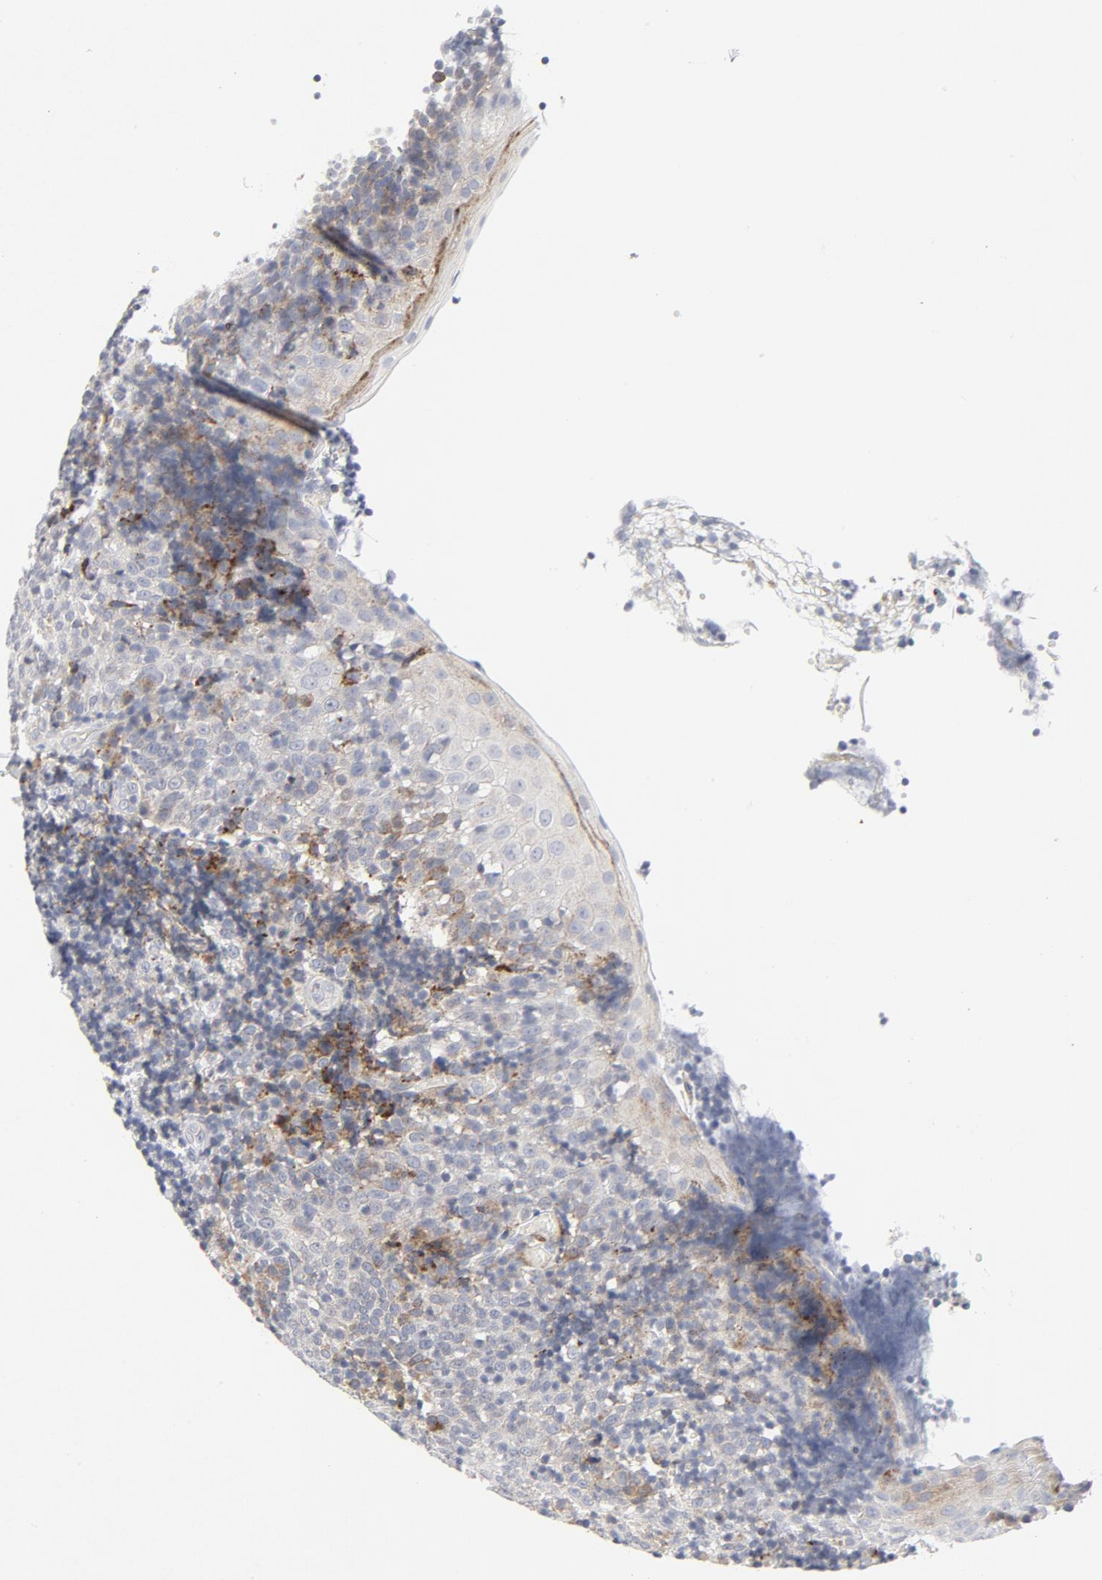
{"staining": {"intensity": "moderate", "quantity": "25%-75%", "location": "cytoplasmic/membranous"}, "tissue": "tonsil", "cell_type": "Germinal center cells", "image_type": "normal", "snomed": [{"axis": "morphology", "description": "Normal tissue, NOS"}, {"axis": "topography", "description": "Tonsil"}], "caption": "High-power microscopy captured an immunohistochemistry (IHC) micrograph of normal tonsil, revealing moderate cytoplasmic/membranous staining in approximately 25%-75% of germinal center cells.", "gene": "LRP6", "patient": {"sex": "female", "age": 40}}